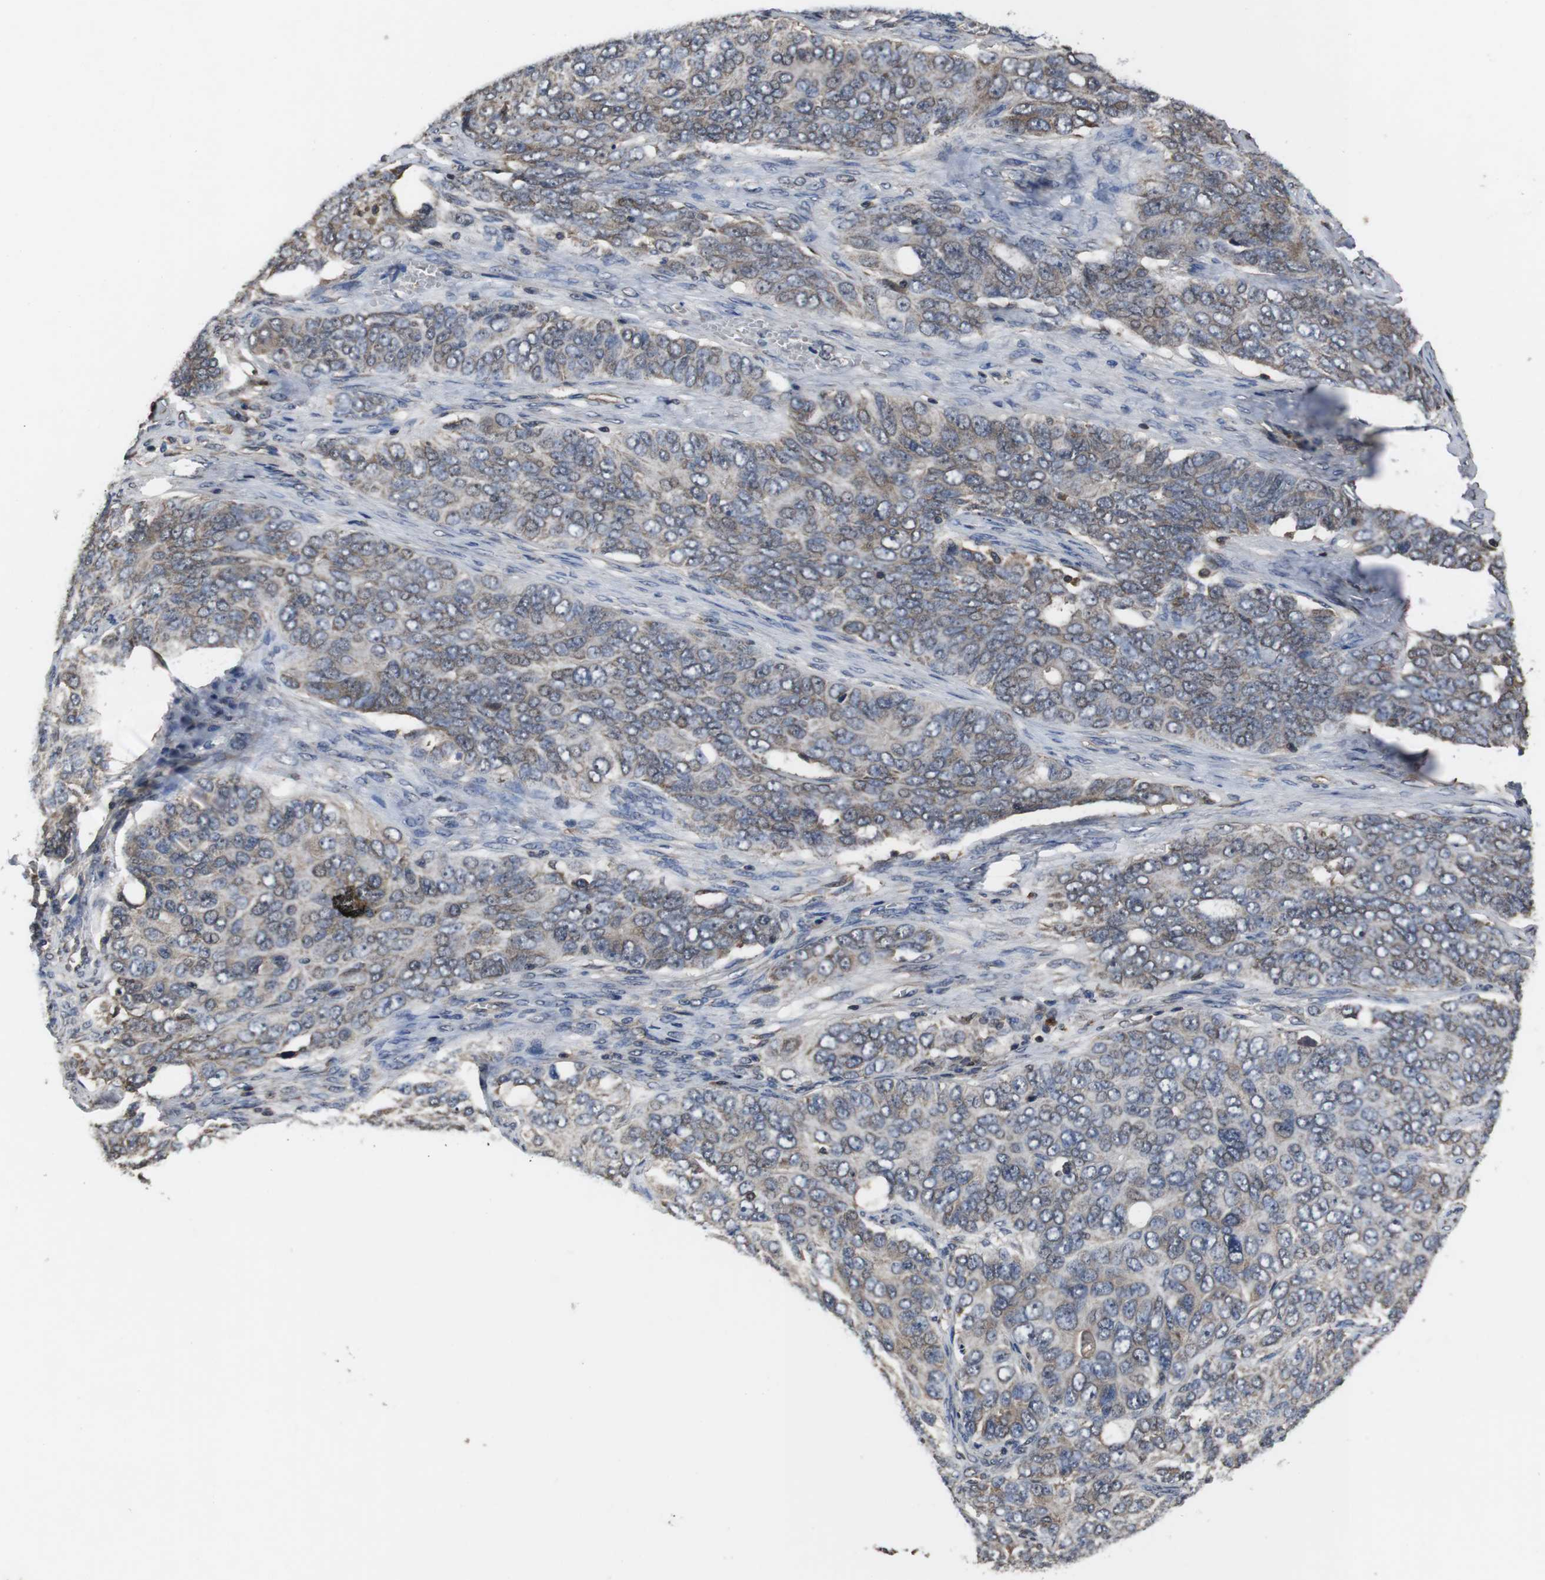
{"staining": {"intensity": "weak", "quantity": "25%-75%", "location": "cytoplasmic/membranous"}, "tissue": "ovarian cancer", "cell_type": "Tumor cells", "image_type": "cancer", "snomed": [{"axis": "morphology", "description": "Carcinoma, endometroid"}, {"axis": "topography", "description": "Ovary"}], "caption": "Weak cytoplasmic/membranous staining is identified in approximately 25%-75% of tumor cells in ovarian cancer. (Brightfield microscopy of DAB IHC at high magnification).", "gene": "CXCL11", "patient": {"sex": "female", "age": 51}}